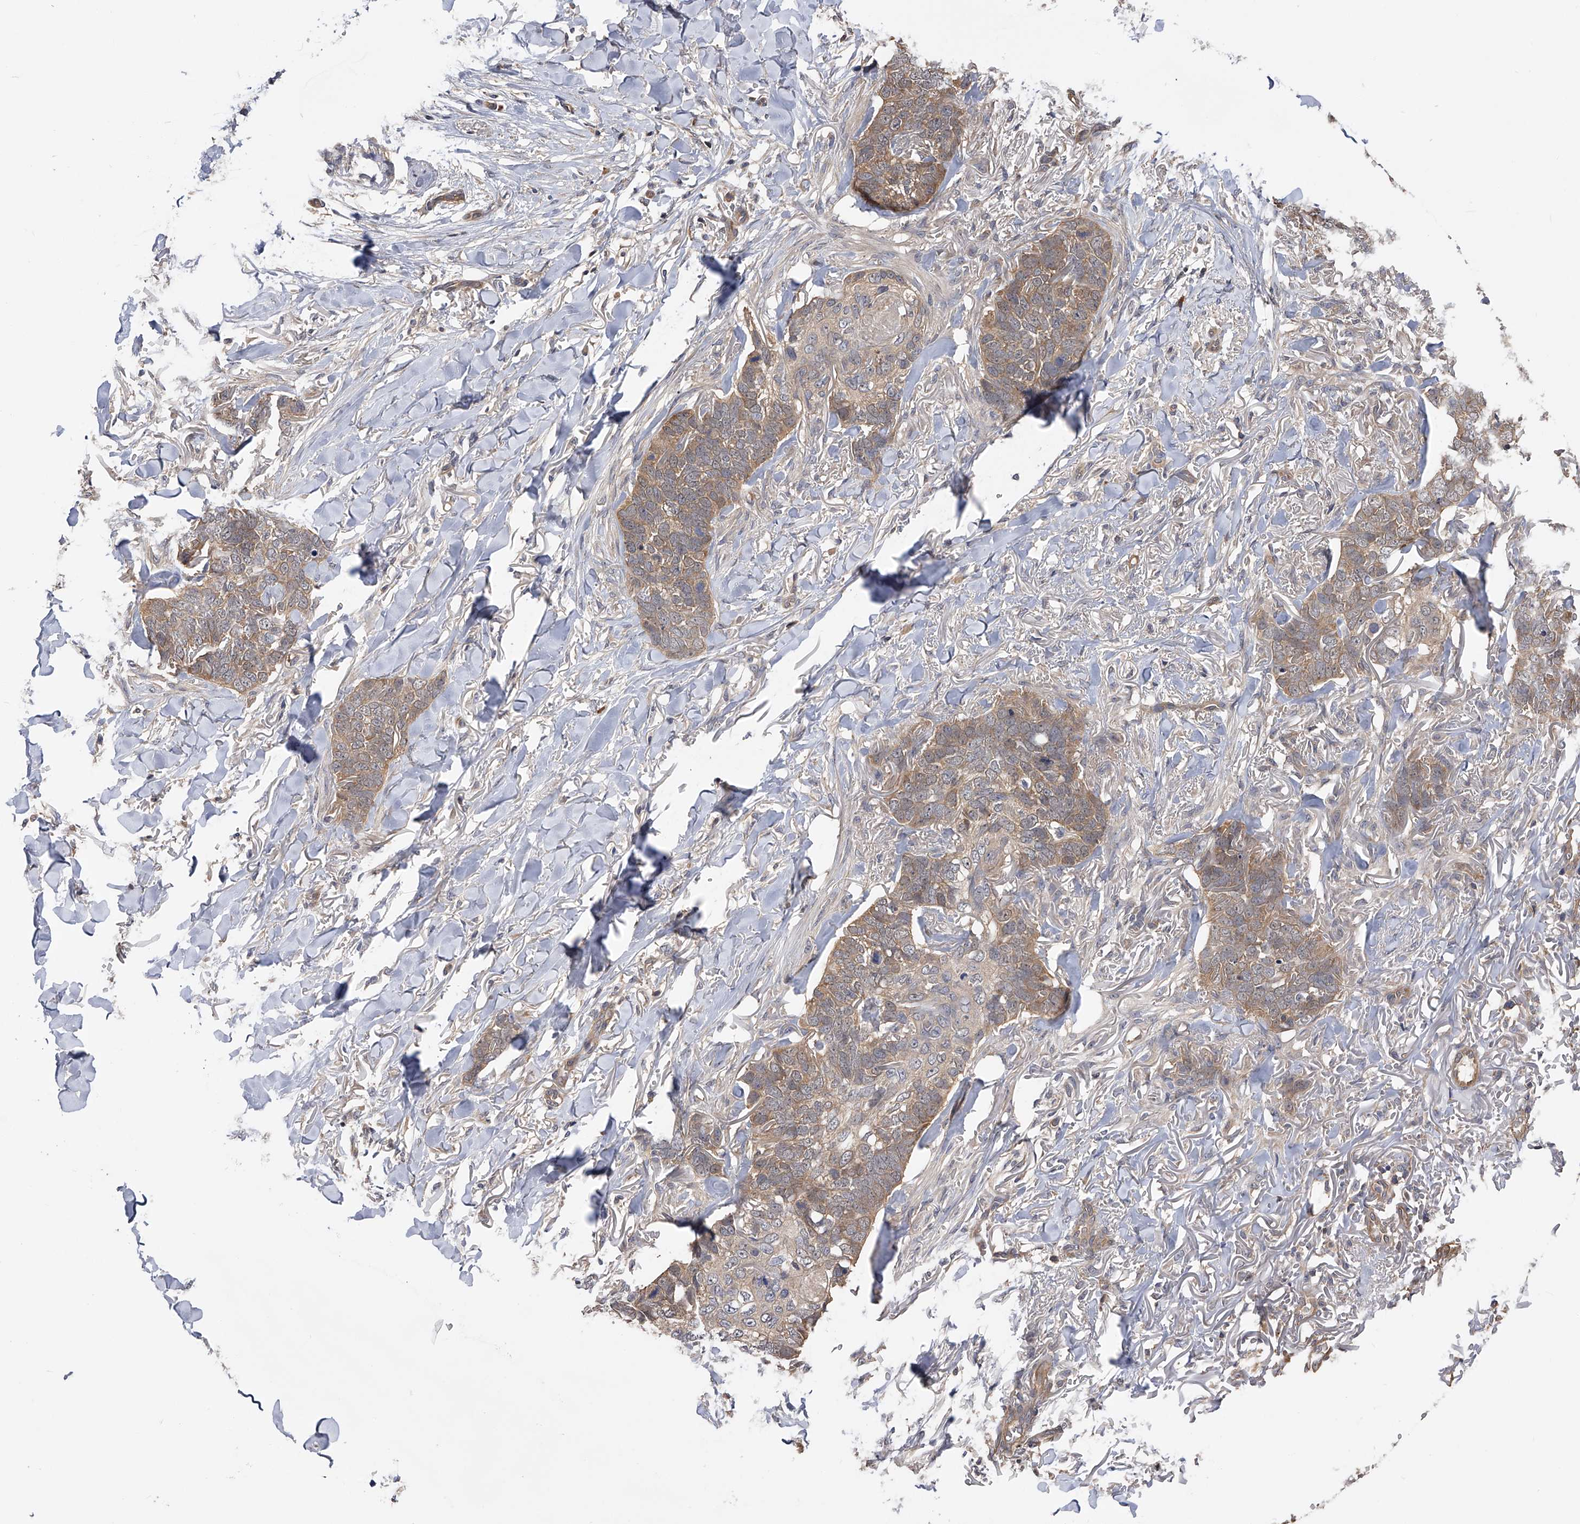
{"staining": {"intensity": "weak", "quantity": ">75%", "location": "cytoplasmic/membranous"}, "tissue": "skin cancer", "cell_type": "Tumor cells", "image_type": "cancer", "snomed": [{"axis": "morphology", "description": "Normal tissue, NOS"}, {"axis": "morphology", "description": "Basal cell carcinoma"}, {"axis": "topography", "description": "Skin"}], "caption": "This histopathology image reveals immunohistochemistry staining of basal cell carcinoma (skin), with low weak cytoplasmic/membranous expression in about >75% of tumor cells.", "gene": "CFAP298", "patient": {"sex": "male", "age": 77}}